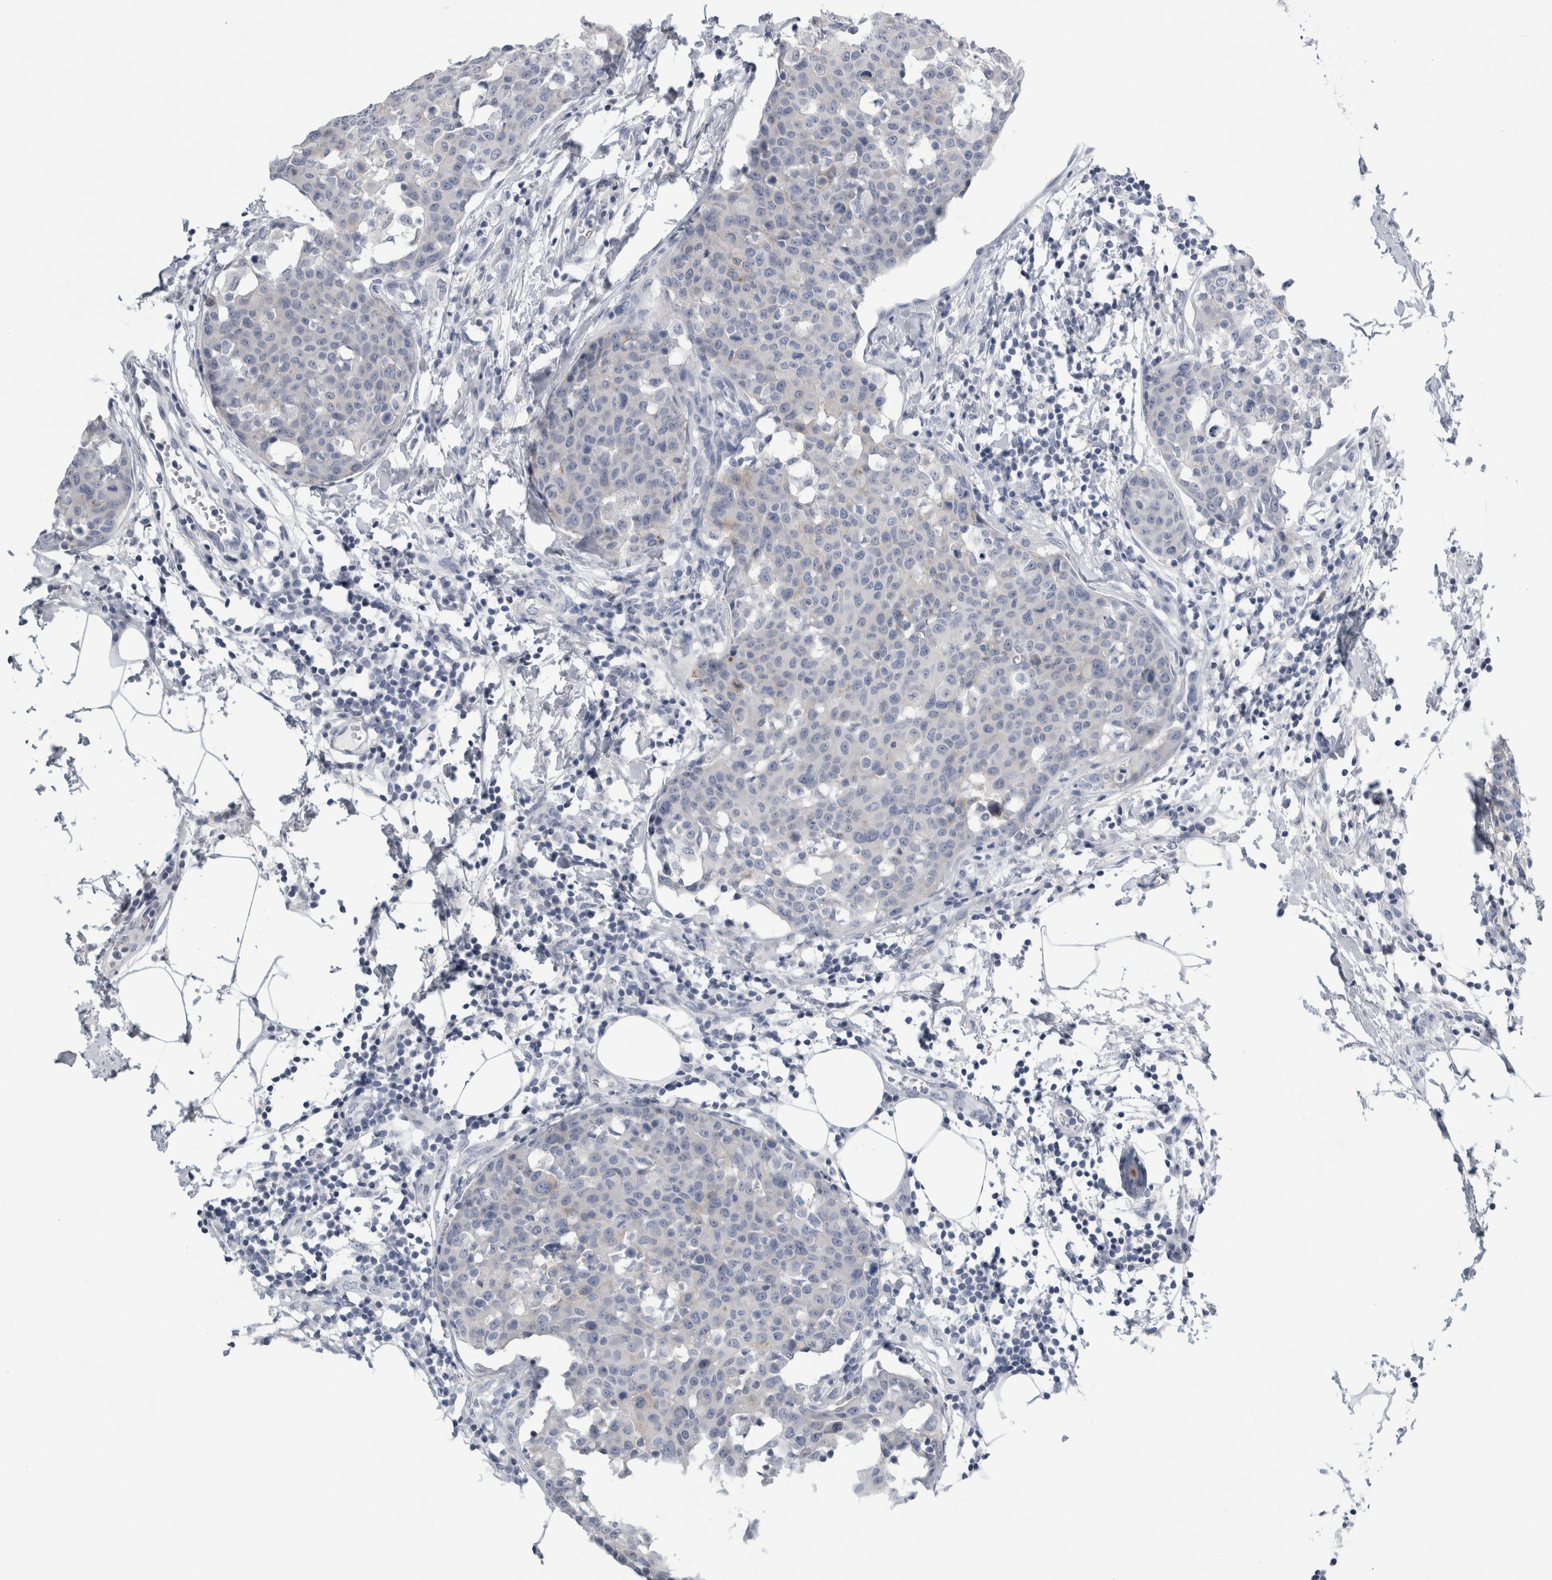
{"staining": {"intensity": "negative", "quantity": "none", "location": "none"}, "tissue": "breast cancer", "cell_type": "Tumor cells", "image_type": "cancer", "snomed": [{"axis": "morphology", "description": "Normal tissue, NOS"}, {"axis": "morphology", "description": "Duct carcinoma"}, {"axis": "topography", "description": "Breast"}], "caption": "Immunohistochemical staining of human breast cancer displays no significant staining in tumor cells.", "gene": "ANKFY1", "patient": {"sex": "female", "age": 37}}